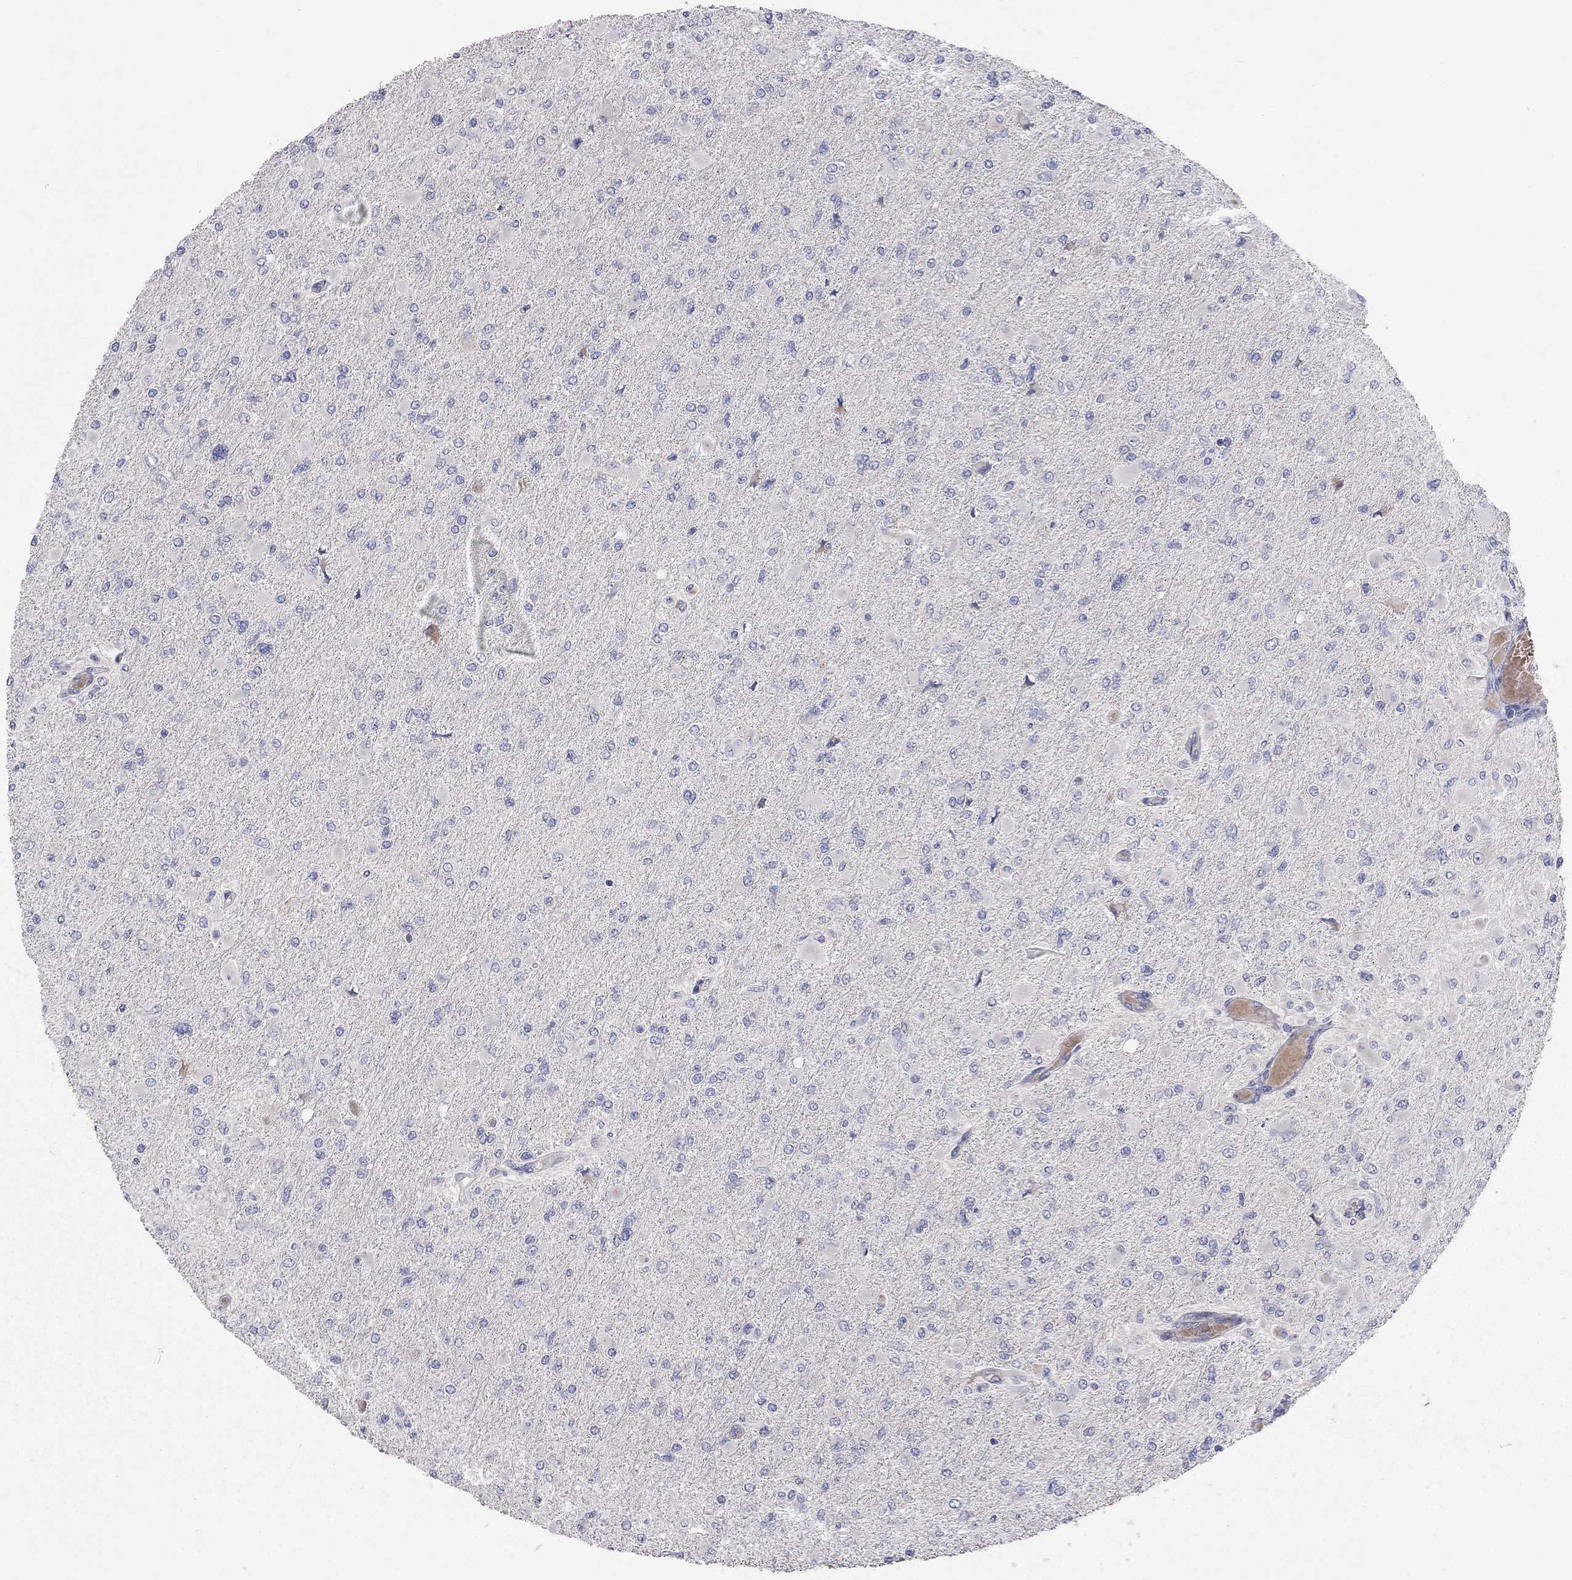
{"staining": {"intensity": "negative", "quantity": "none", "location": "none"}, "tissue": "glioma", "cell_type": "Tumor cells", "image_type": "cancer", "snomed": [{"axis": "morphology", "description": "Glioma, malignant, High grade"}, {"axis": "topography", "description": "Cerebral cortex"}], "caption": "Immunohistochemistry (IHC) image of neoplastic tissue: malignant glioma (high-grade) stained with DAB (3,3'-diaminobenzidine) demonstrates no significant protein expression in tumor cells.", "gene": "KANSL1L", "patient": {"sex": "female", "age": 36}}